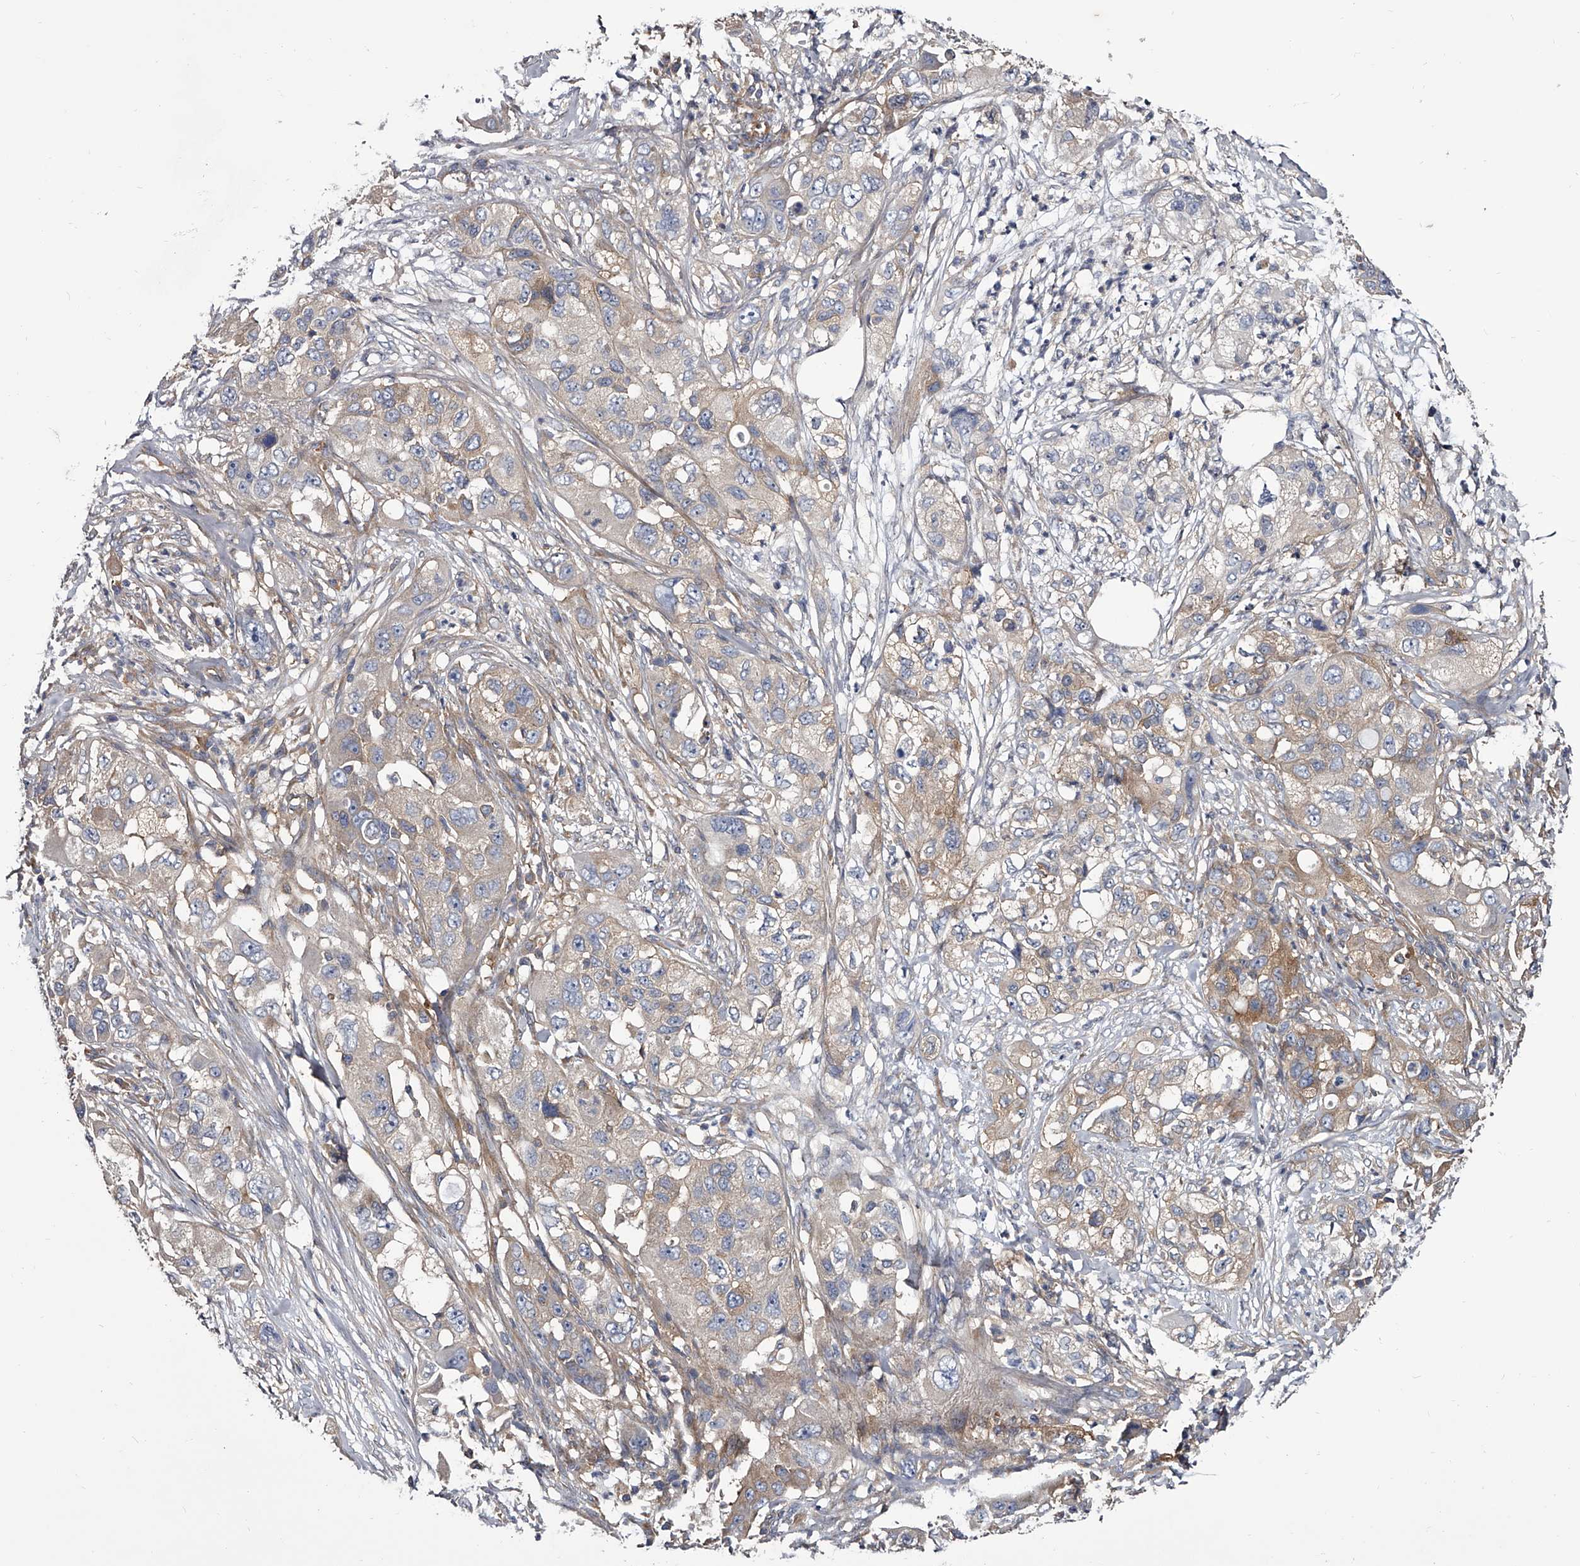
{"staining": {"intensity": "moderate", "quantity": "<25%", "location": "cytoplasmic/membranous"}, "tissue": "pancreatic cancer", "cell_type": "Tumor cells", "image_type": "cancer", "snomed": [{"axis": "morphology", "description": "Adenocarcinoma, NOS"}, {"axis": "topography", "description": "Pancreas"}], "caption": "A micrograph of pancreatic adenocarcinoma stained for a protein reveals moderate cytoplasmic/membranous brown staining in tumor cells.", "gene": "GAPVD1", "patient": {"sex": "female", "age": 78}}